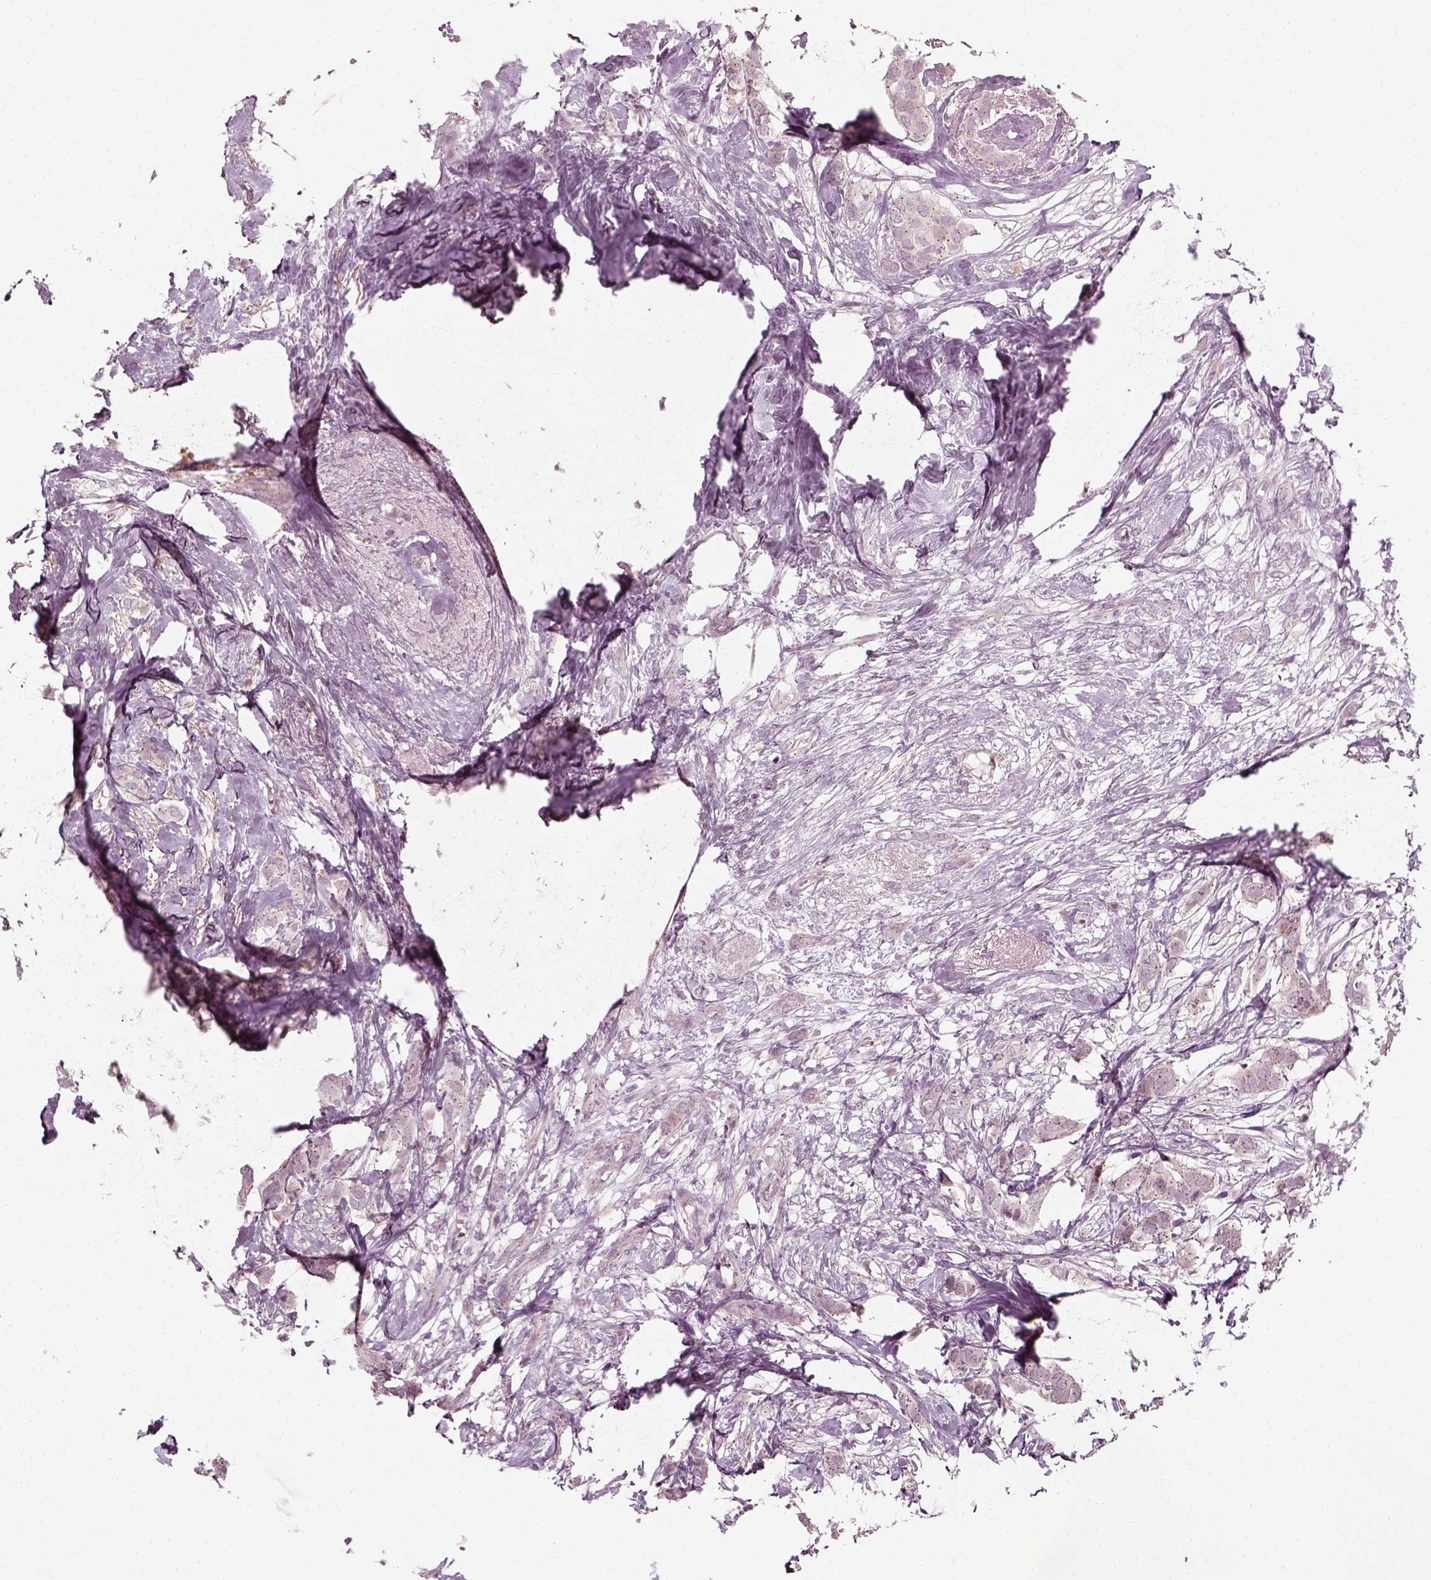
{"staining": {"intensity": "negative", "quantity": "none", "location": "none"}, "tissue": "breast cancer", "cell_type": "Tumor cells", "image_type": "cancer", "snomed": [{"axis": "morphology", "description": "Duct carcinoma"}, {"axis": "topography", "description": "Breast"}], "caption": "High magnification brightfield microscopy of breast invasive ductal carcinoma stained with DAB (brown) and counterstained with hematoxylin (blue): tumor cells show no significant expression.", "gene": "MLIP", "patient": {"sex": "female", "age": 62}}